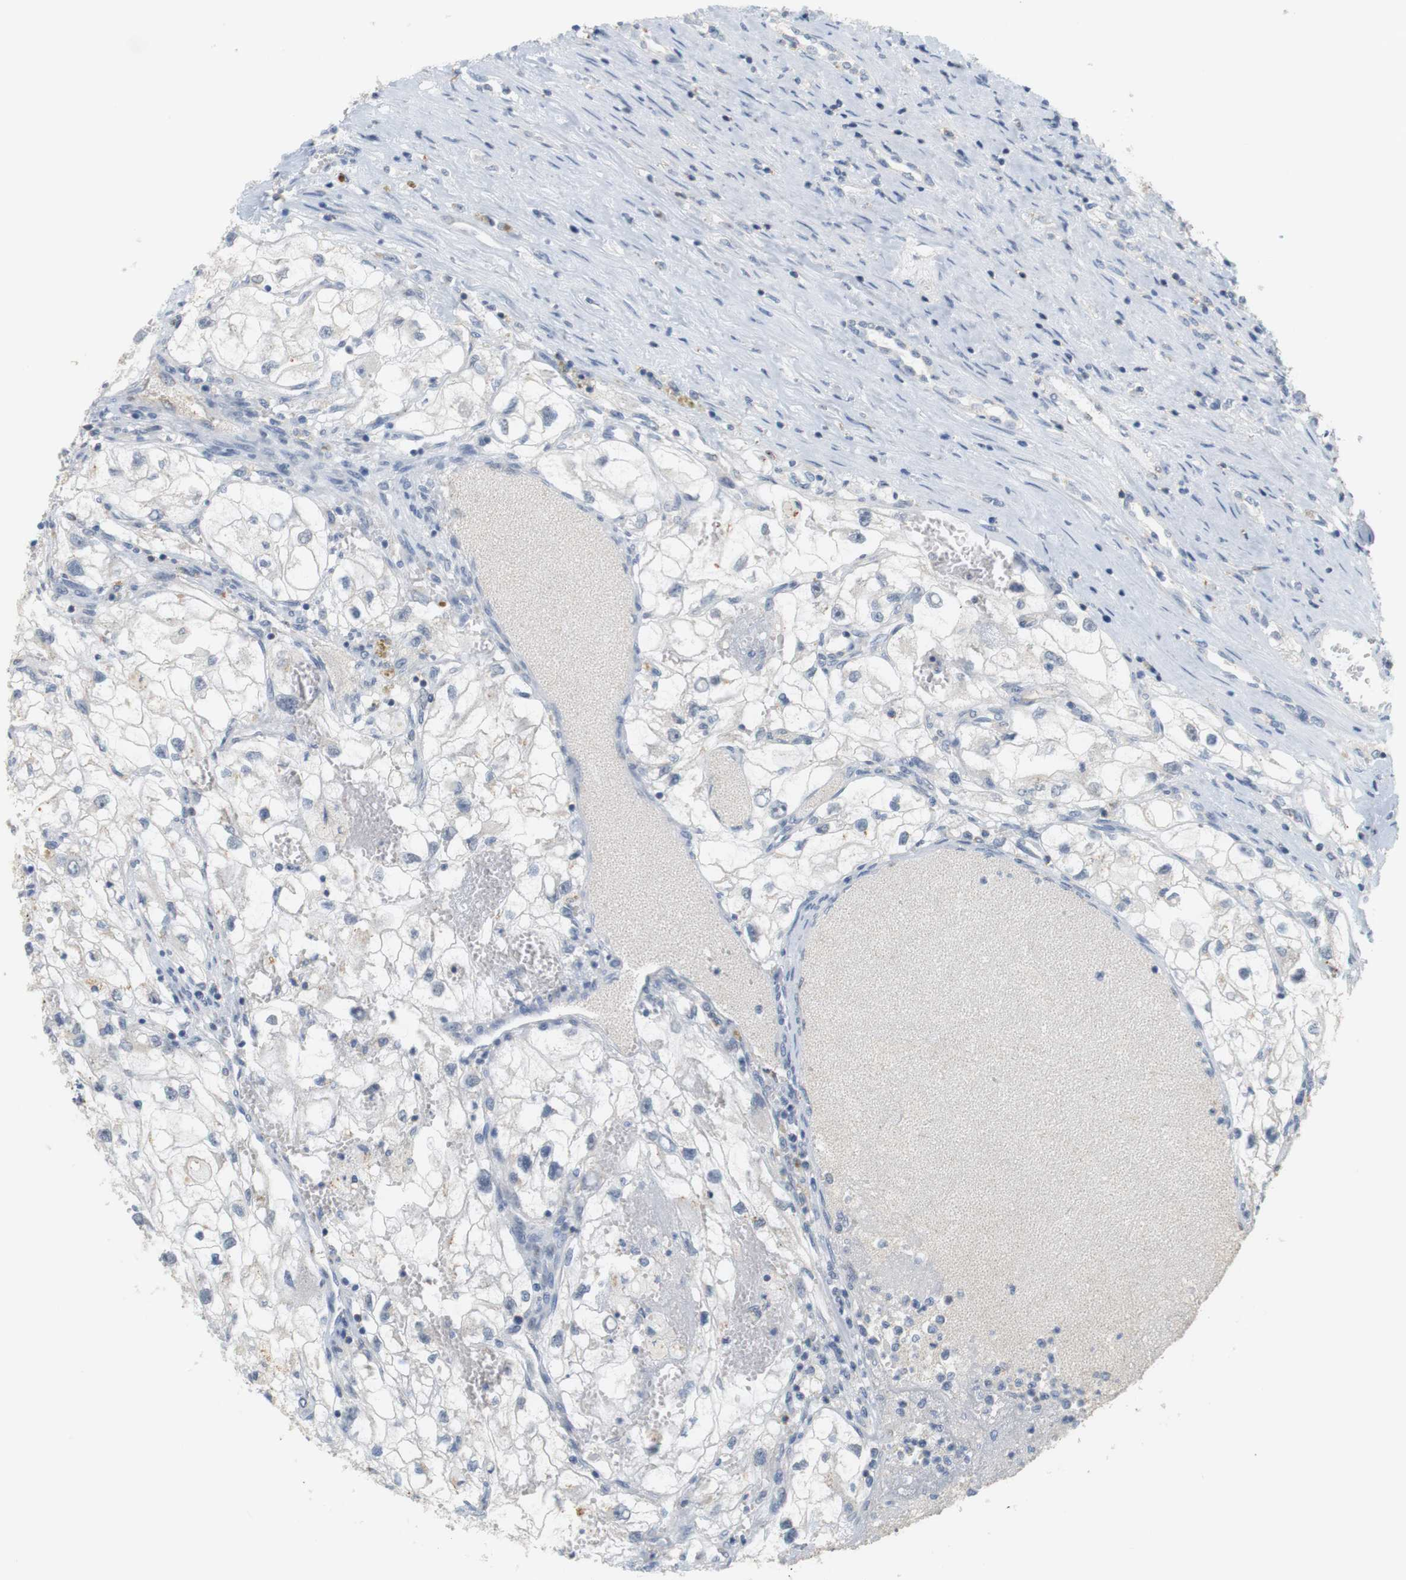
{"staining": {"intensity": "negative", "quantity": "none", "location": "none"}, "tissue": "renal cancer", "cell_type": "Tumor cells", "image_type": "cancer", "snomed": [{"axis": "morphology", "description": "Adenocarcinoma, NOS"}, {"axis": "topography", "description": "Kidney"}], "caption": "An immunohistochemistry histopathology image of renal adenocarcinoma is shown. There is no staining in tumor cells of renal adenocarcinoma.", "gene": "OSR1", "patient": {"sex": "female", "age": 70}}